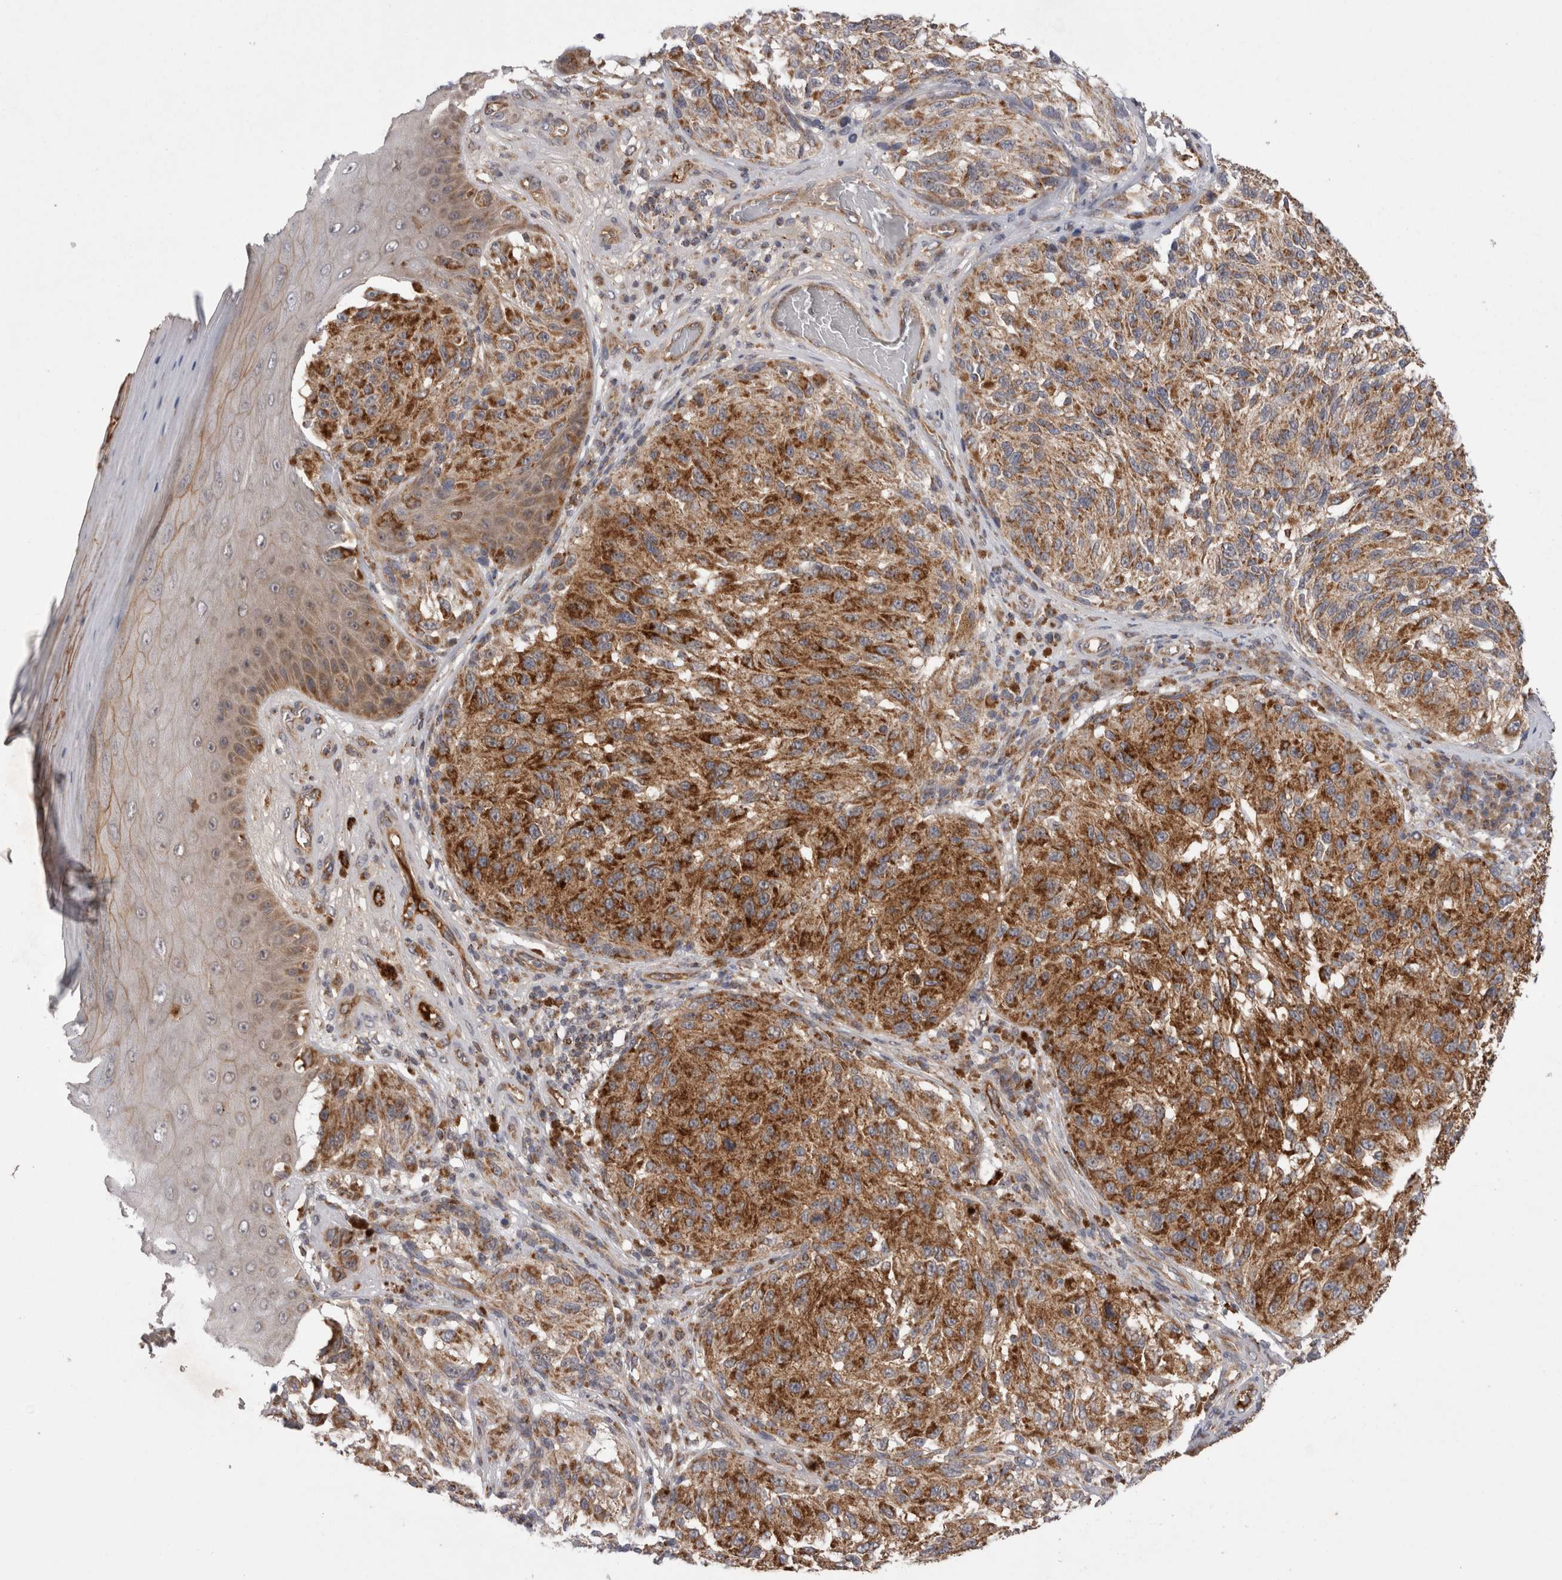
{"staining": {"intensity": "strong", "quantity": ">75%", "location": "cytoplasmic/membranous"}, "tissue": "melanoma", "cell_type": "Tumor cells", "image_type": "cancer", "snomed": [{"axis": "morphology", "description": "Malignant melanoma, NOS"}, {"axis": "topography", "description": "Skin"}], "caption": "IHC histopathology image of neoplastic tissue: human melanoma stained using immunohistochemistry exhibits high levels of strong protein expression localized specifically in the cytoplasmic/membranous of tumor cells, appearing as a cytoplasmic/membranous brown color.", "gene": "DARS2", "patient": {"sex": "female", "age": 73}}